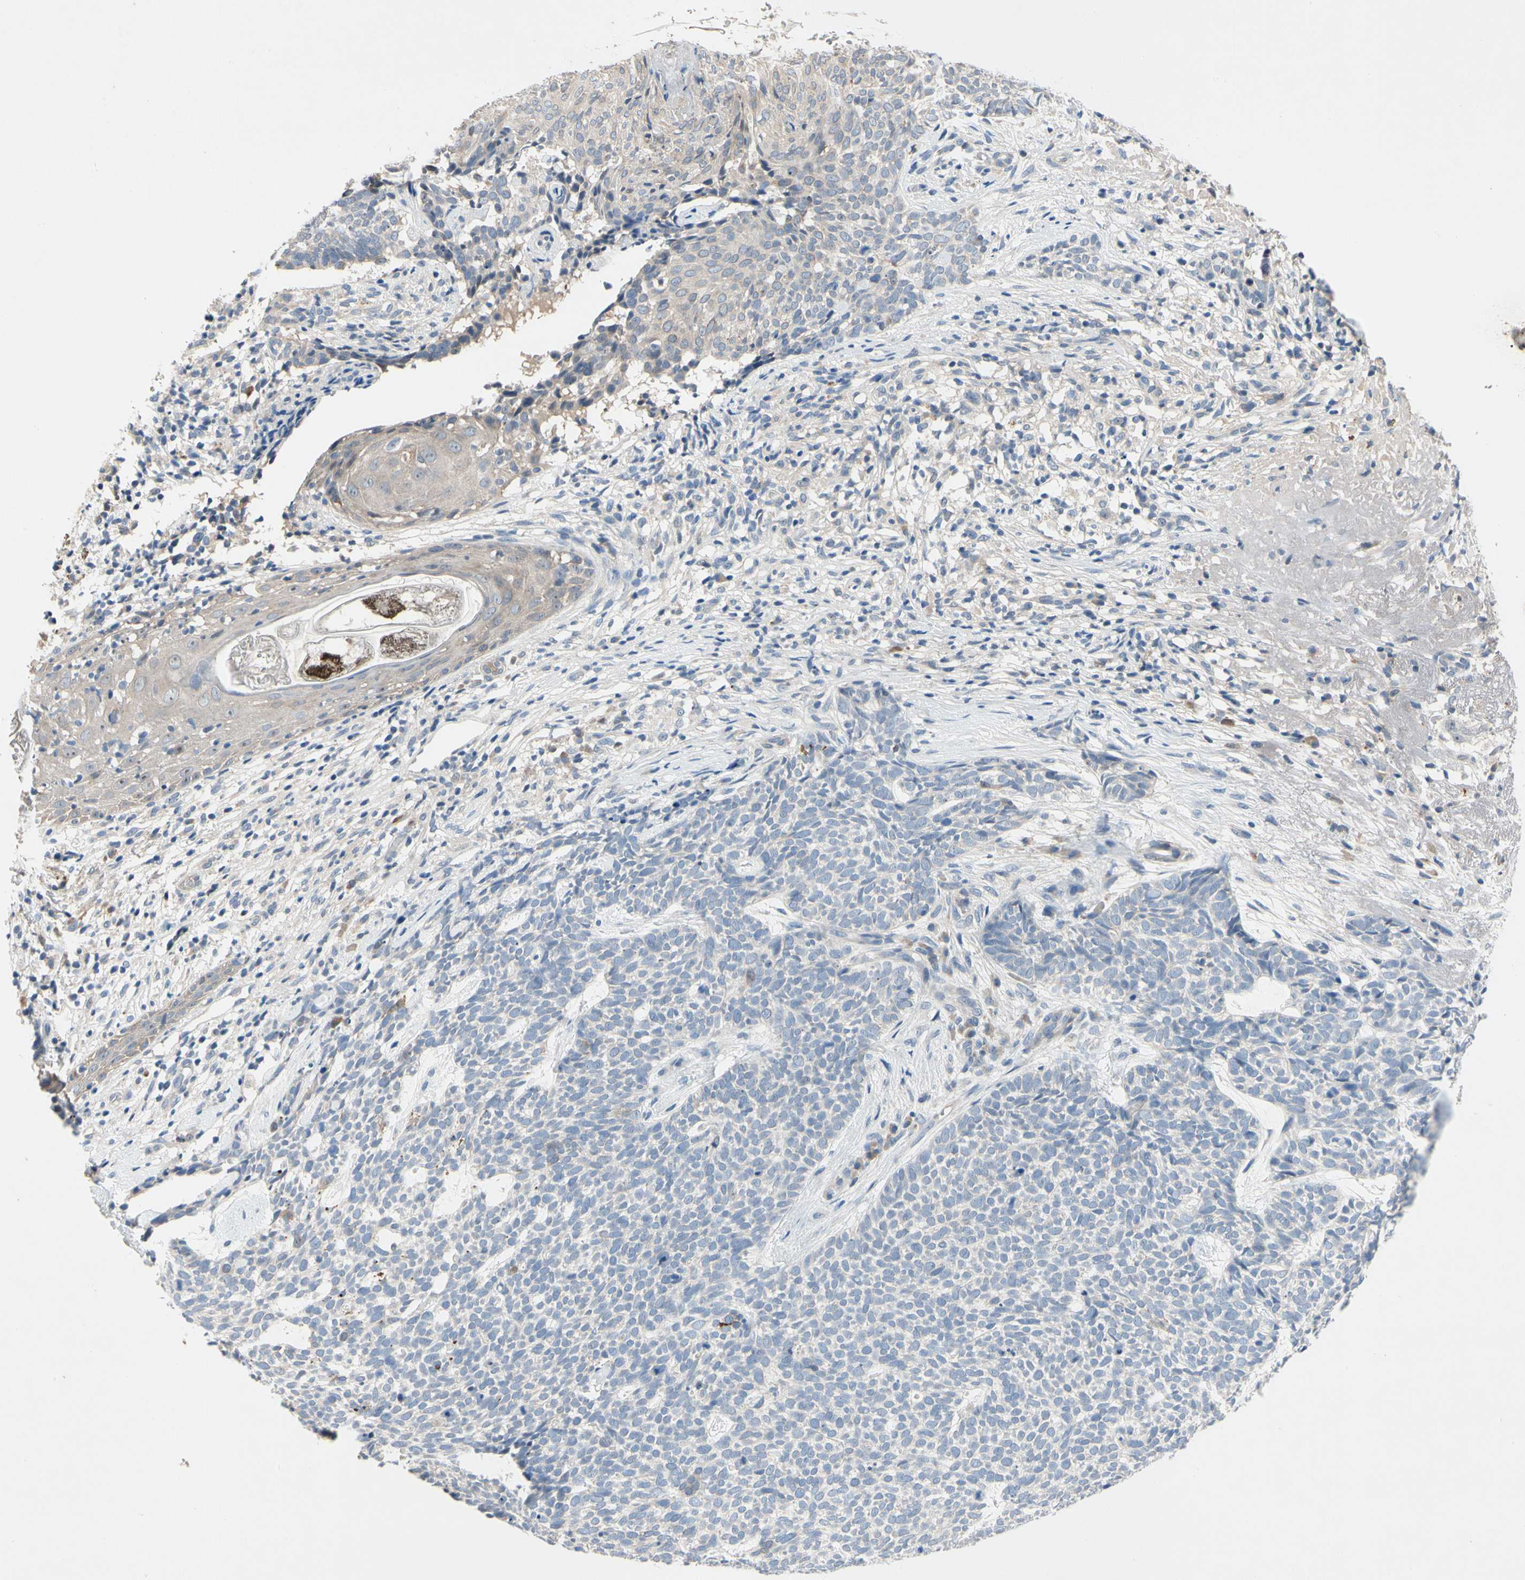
{"staining": {"intensity": "negative", "quantity": "none", "location": "none"}, "tissue": "skin cancer", "cell_type": "Tumor cells", "image_type": "cancer", "snomed": [{"axis": "morphology", "description": "Basal cell carcinoma"}, {"axis": "topography", "description": "Skin"}], "caption": "Skin basal cell carcinoma was stained to show a protein in brown. There is no significant staining in tumor cells.", "gene": "GAS6", "patient": {"sex": "female", "age": 84}}